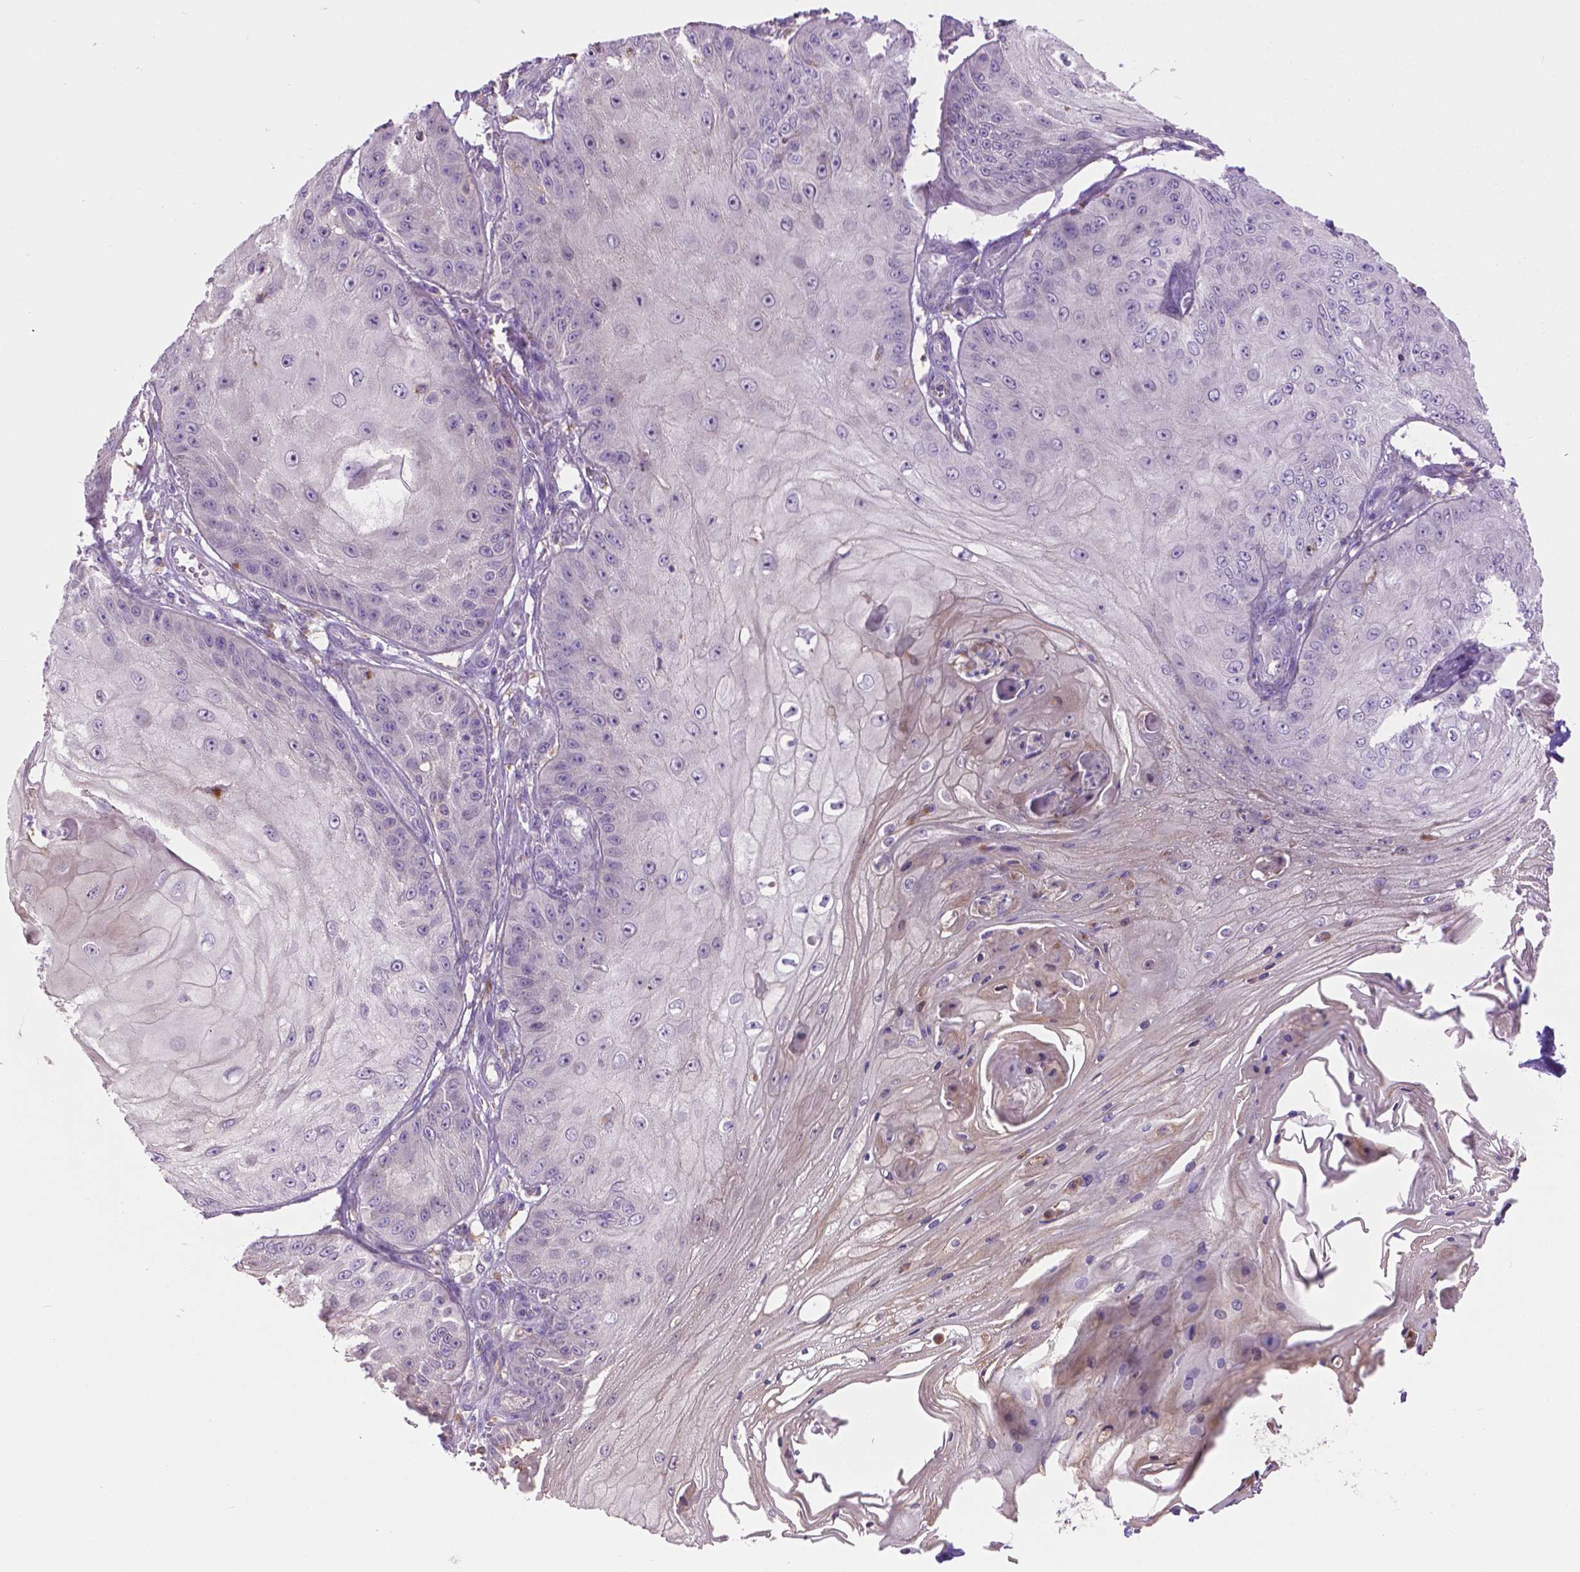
{"staining": {"intensity": "negative", "quantity": "none", "location": "none"}, "tissue": "skin cancer", "cell_type": "Tumor cells", "image_type": "cancer", "snomed": [{"axis": "morphology", "description": "Squamous cell carcinoma, NOS"}, {"axis": "topography", "description": "Skin"}], "caption": "Histopathology image shows no significant protein expression in tumor cells of squamous cell carcinoma (skin).", "gene": "CDH7", "patient": {"sex": "male", "age": 70}}